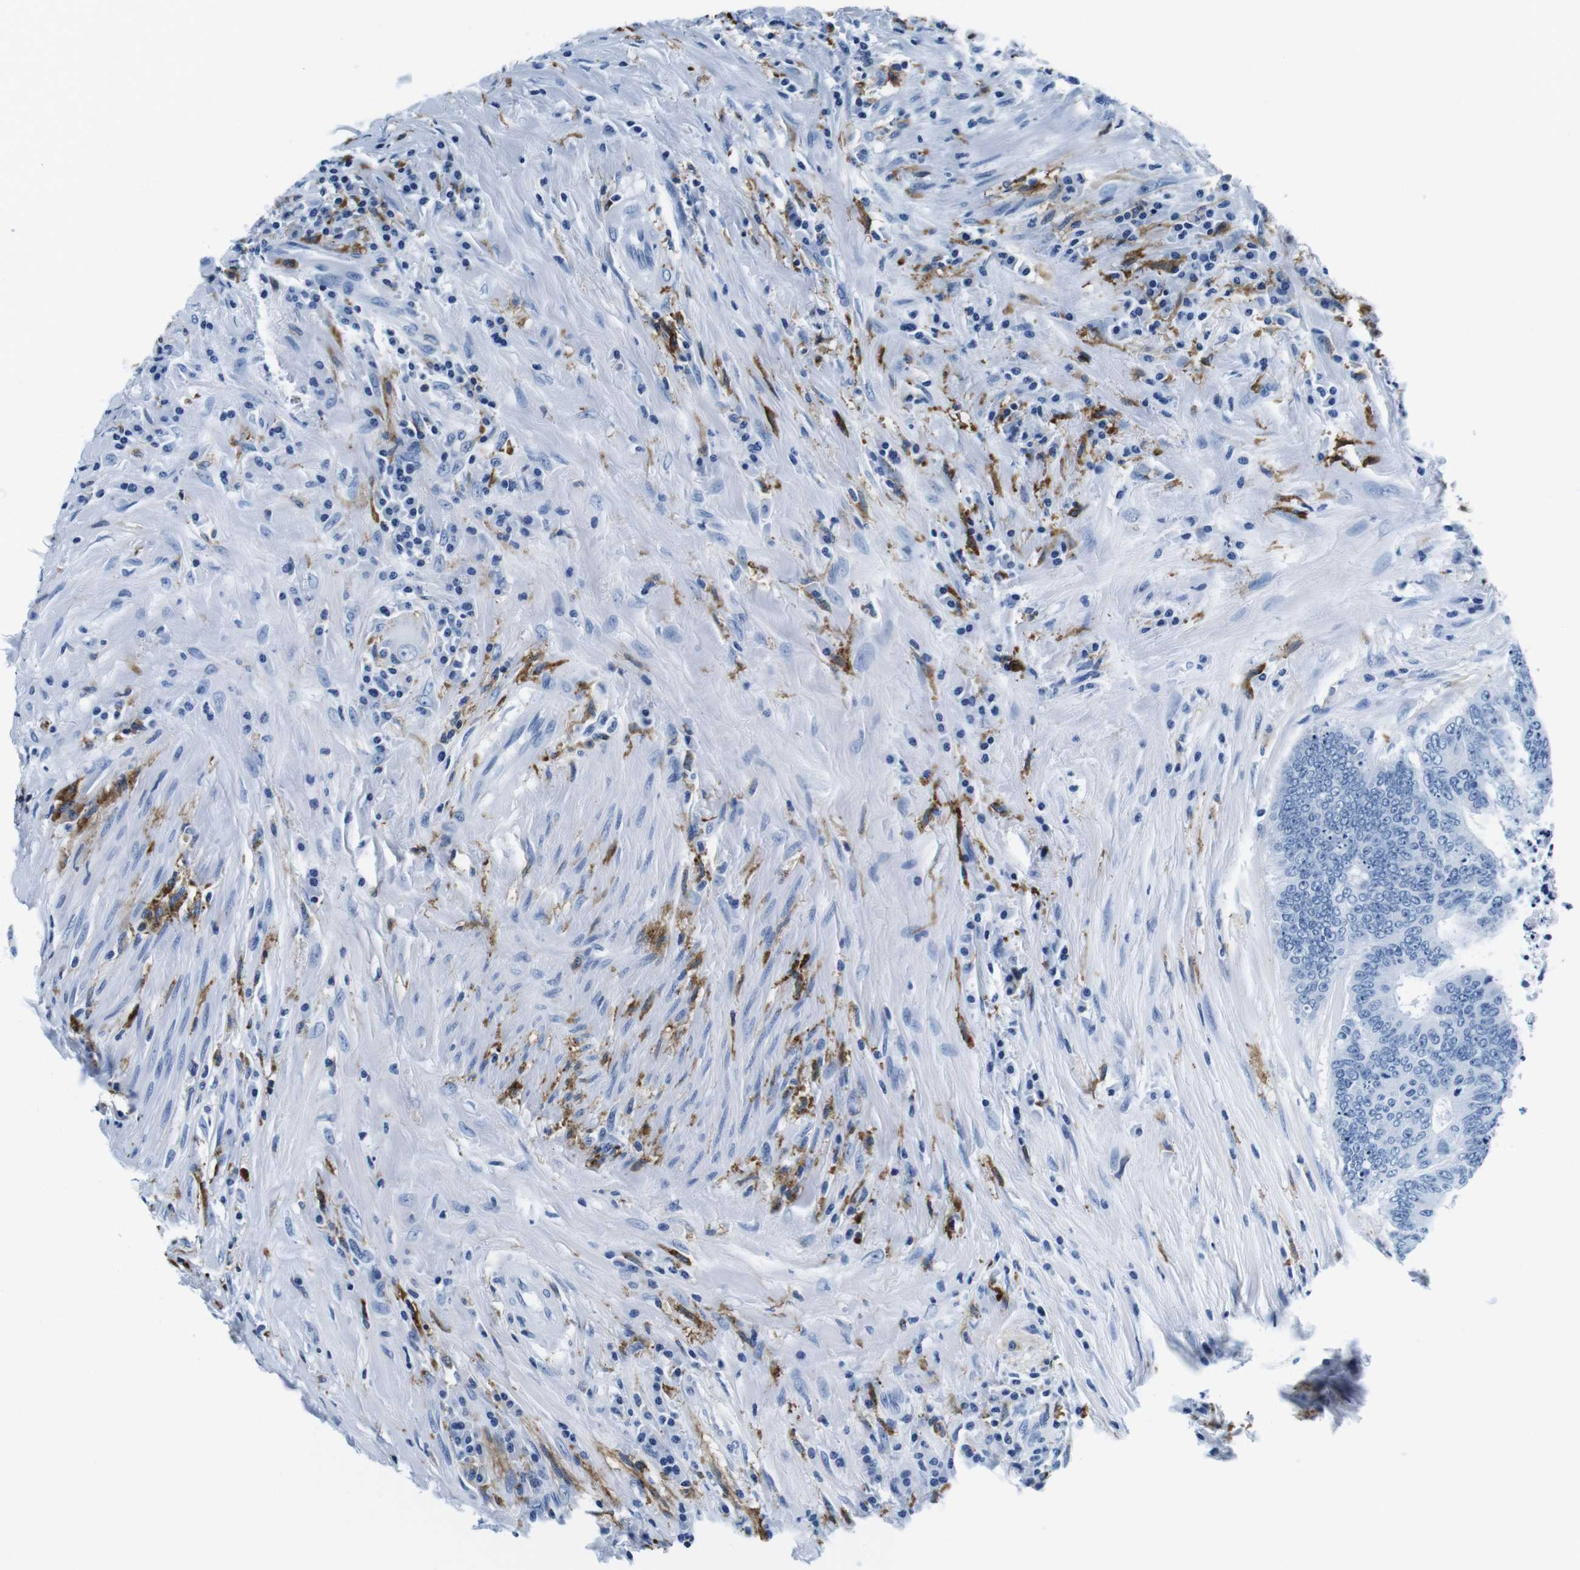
{"staining": {"intensity": "negative", "quantity": "none", "location": "none"}, "tissue": "colorectal cancer", "cell_type": "Tumor cells", "image_type": "cancer", "snomed": [{"axis": "morphology", "description": "Adenocarcinoma, NOS"}, {"axis": "topography", "description": "Rectum"}], "caption": "DAB (3,3'-diaminobenzidine) immunohistochemical staining of colorectal adenocarcinoma shows no significant positivity in tumor cells. (Immunohistochemistry (ihc), brightfield microscopy, high magnification).", "gene": "HLA-DRB1", "patient": {"sex": "male", "age": 72}}